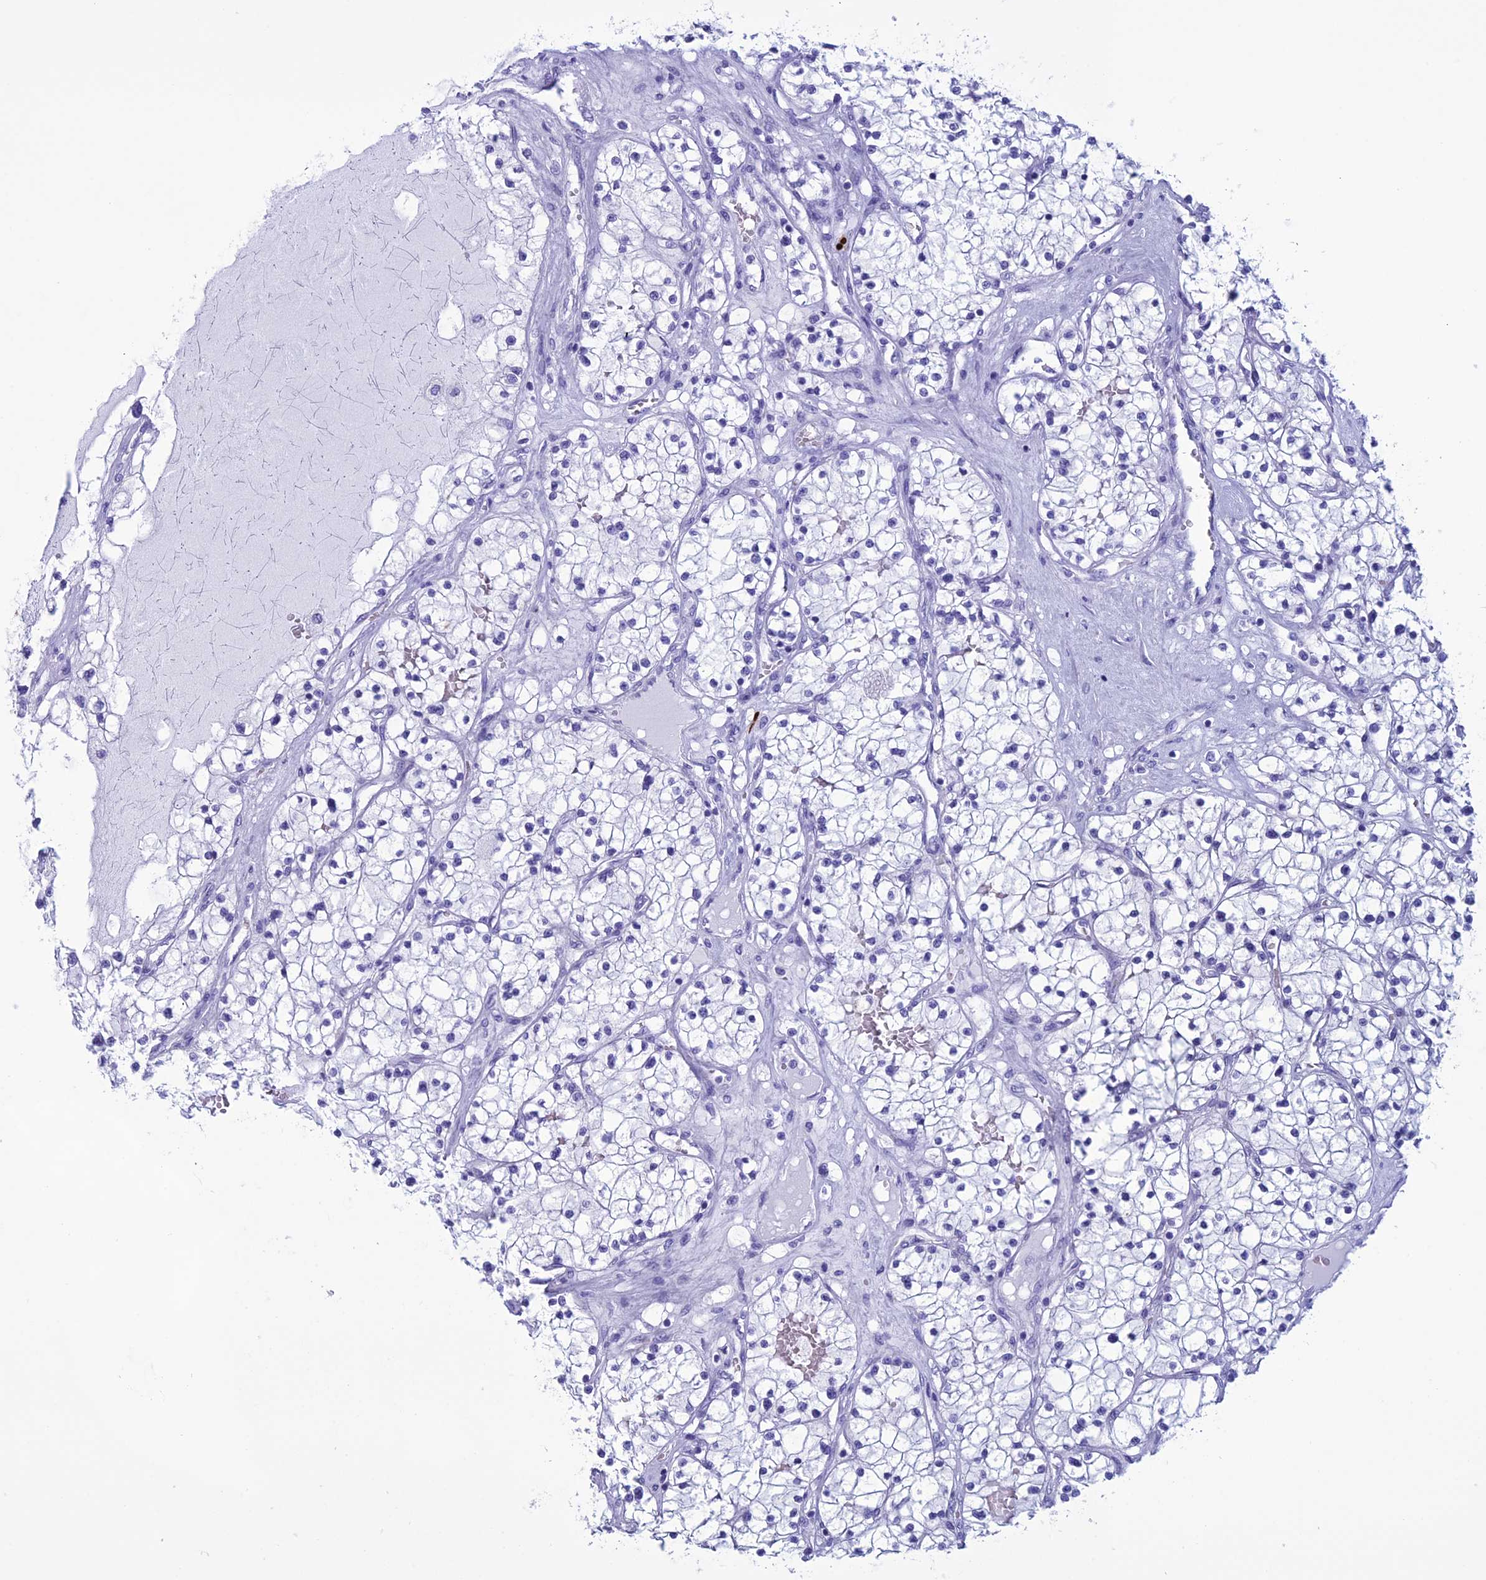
{"staining": {"intensity": "negative", "quantity": "none", "location": "none"}, "tissue": "renal cancer", "cell_type": "Tumor cells", "image_type": "cancer", "snomed": [{"axis": "morphology", "description": "Normal tissue, NOS"}, {"axis": "morphology", "description": "Adenocarcinoma, NOS"}, {"axis": "topography", "description": "Kidney"}], "caption": "Immunohistochemistry (IHC) of renal cancer reveals no expression in tumor cells.", "gene": "MZB1", "patient": {"sex": "male", "age": 68}}